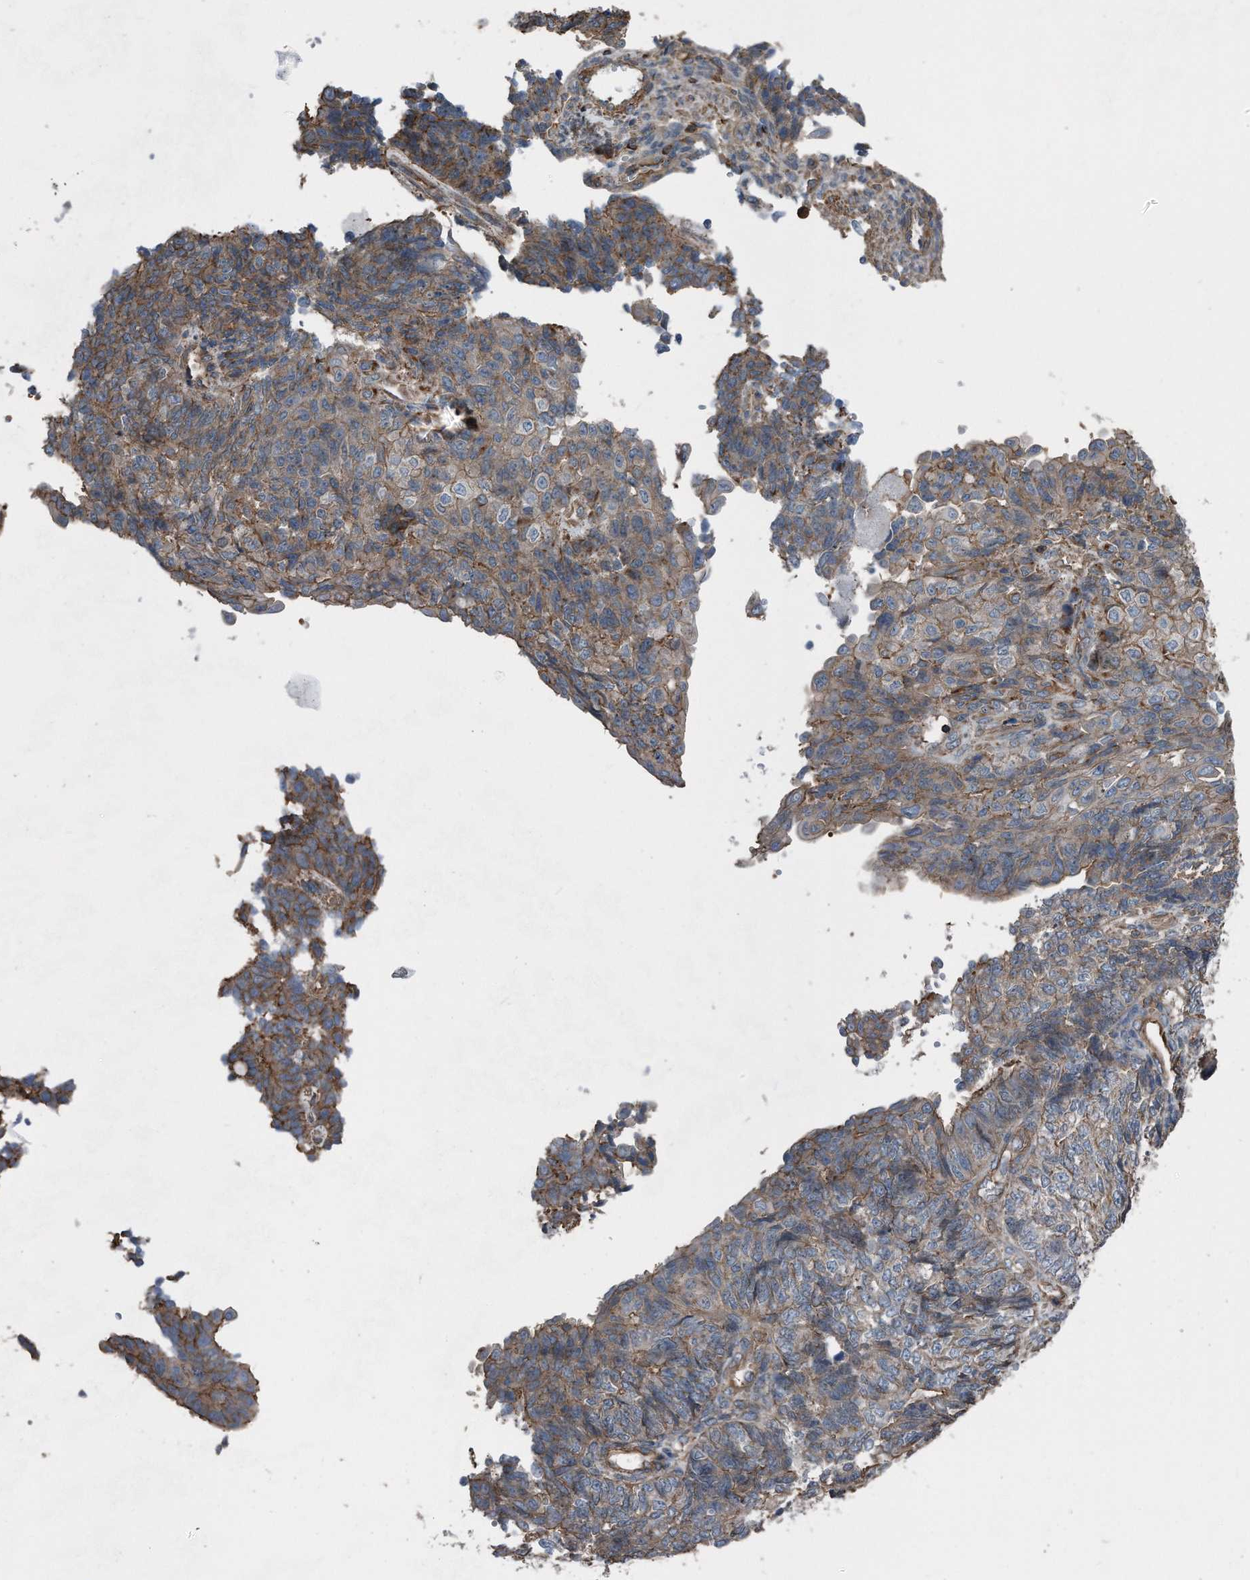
{"staining": {"intensity": "moderate", "quantity": ">75%", "location": "cytoplasmic/membranous"}, "tissue": "endometrial cancer", "cell_type": "Tumor cells", "image_type": "cancer", "snomed": [{"axis": "morphology", "description": "Adenocarcinoma, NOS"}, {"axis": "topography", "description": "Endometrium"}], "caption": "Endometrial adenocarcinoma tissue displays moderate cytoplasmic/membranous staining in about >75% of tumor cells", "gene": "RSPO3", "patient": {"sex": "female", "age": 32}}